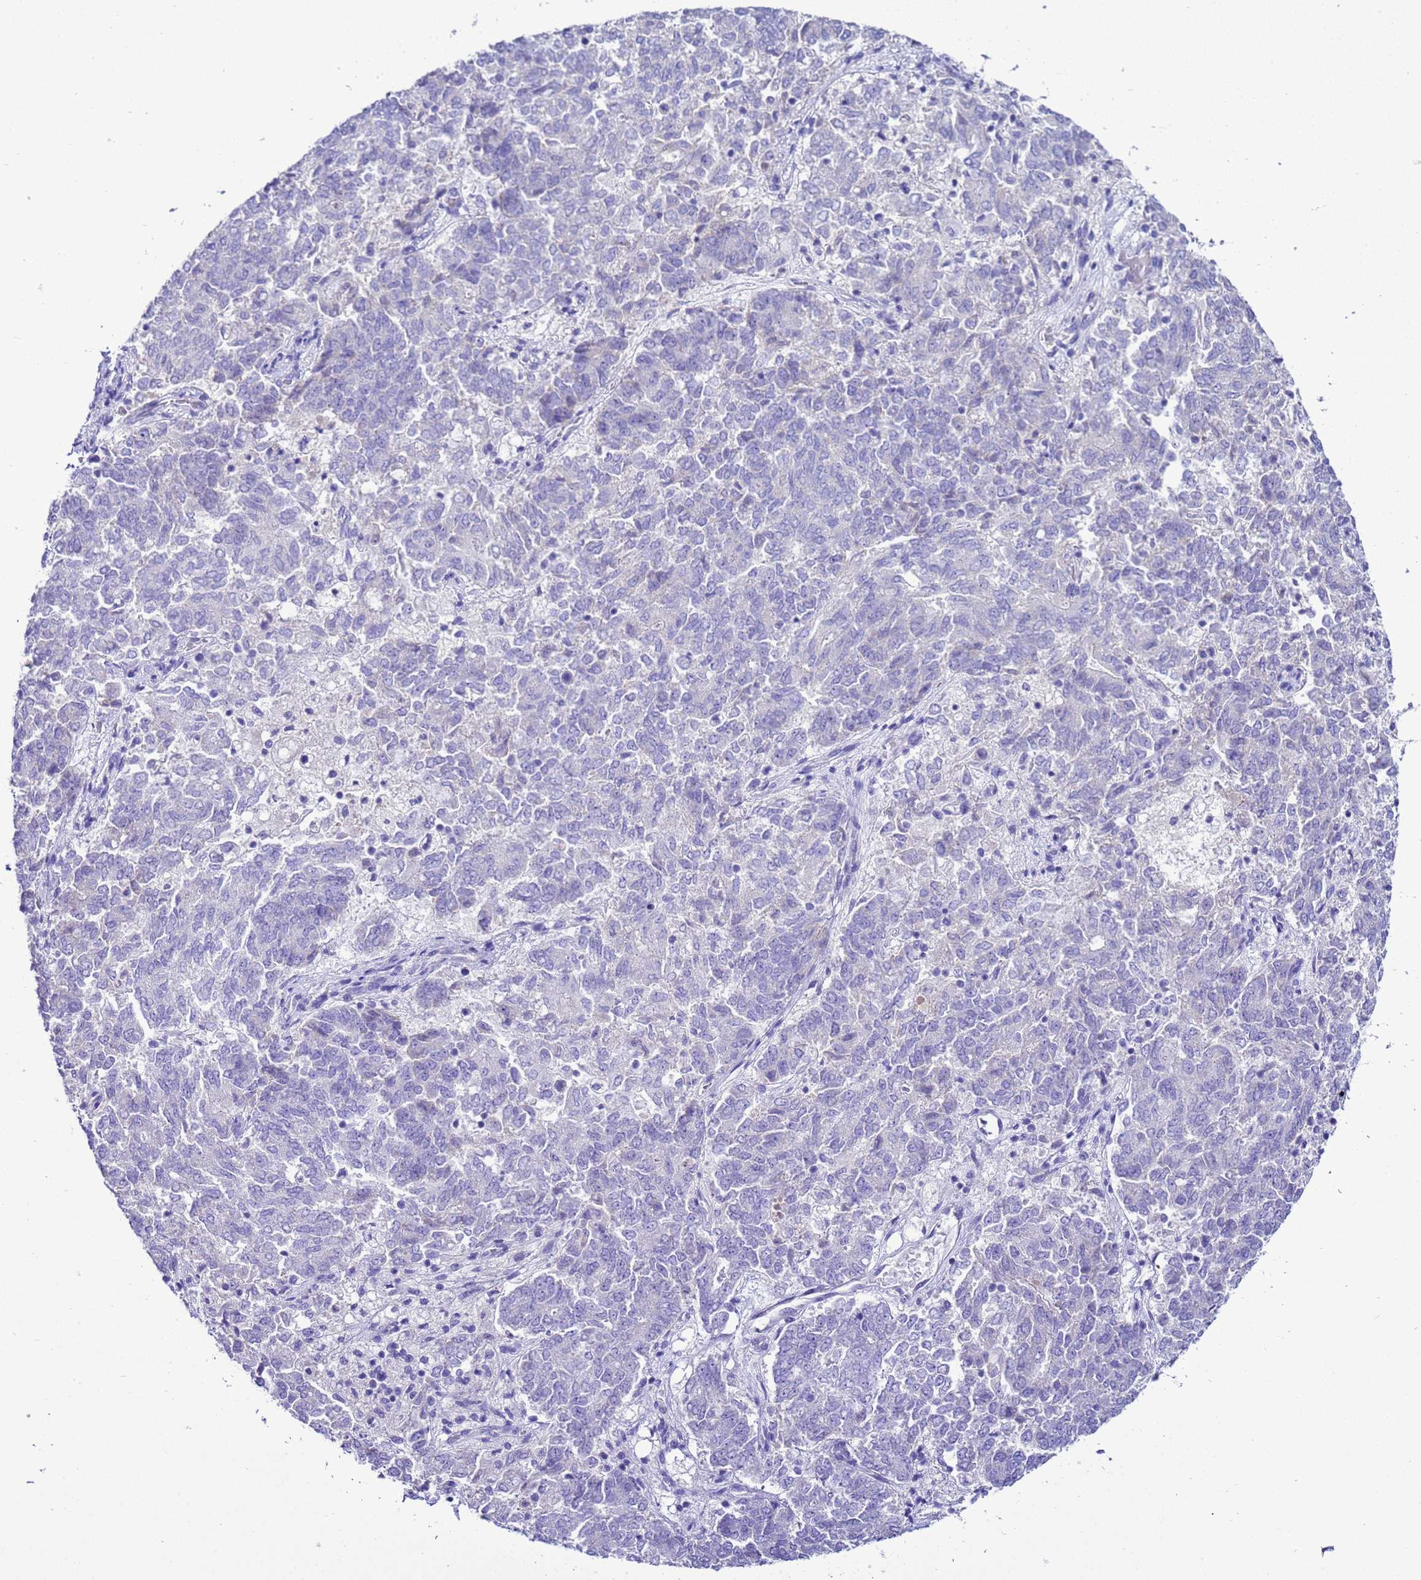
{"staining": {"intensity": "negative", "quantity": "none", "location": "none"}, "tissue": "endometrial cancer", "cell_type": "Tumor cells", "image_type": "cancer", "snomed": [{"axis": "morphology", "description": "Adenocarcinoma, NOS"}, {"axis": "topography", "description": "Endometrium"}], "caption": "Immunohistochemistry image of neoplastic tissue: human endometrial cancer (adenocarcinoma) stained with DAB demonstrates no significant protein expression in tumor cells.", "gene": "BEST2", "patient": {"sex": "female", "age": 80}}